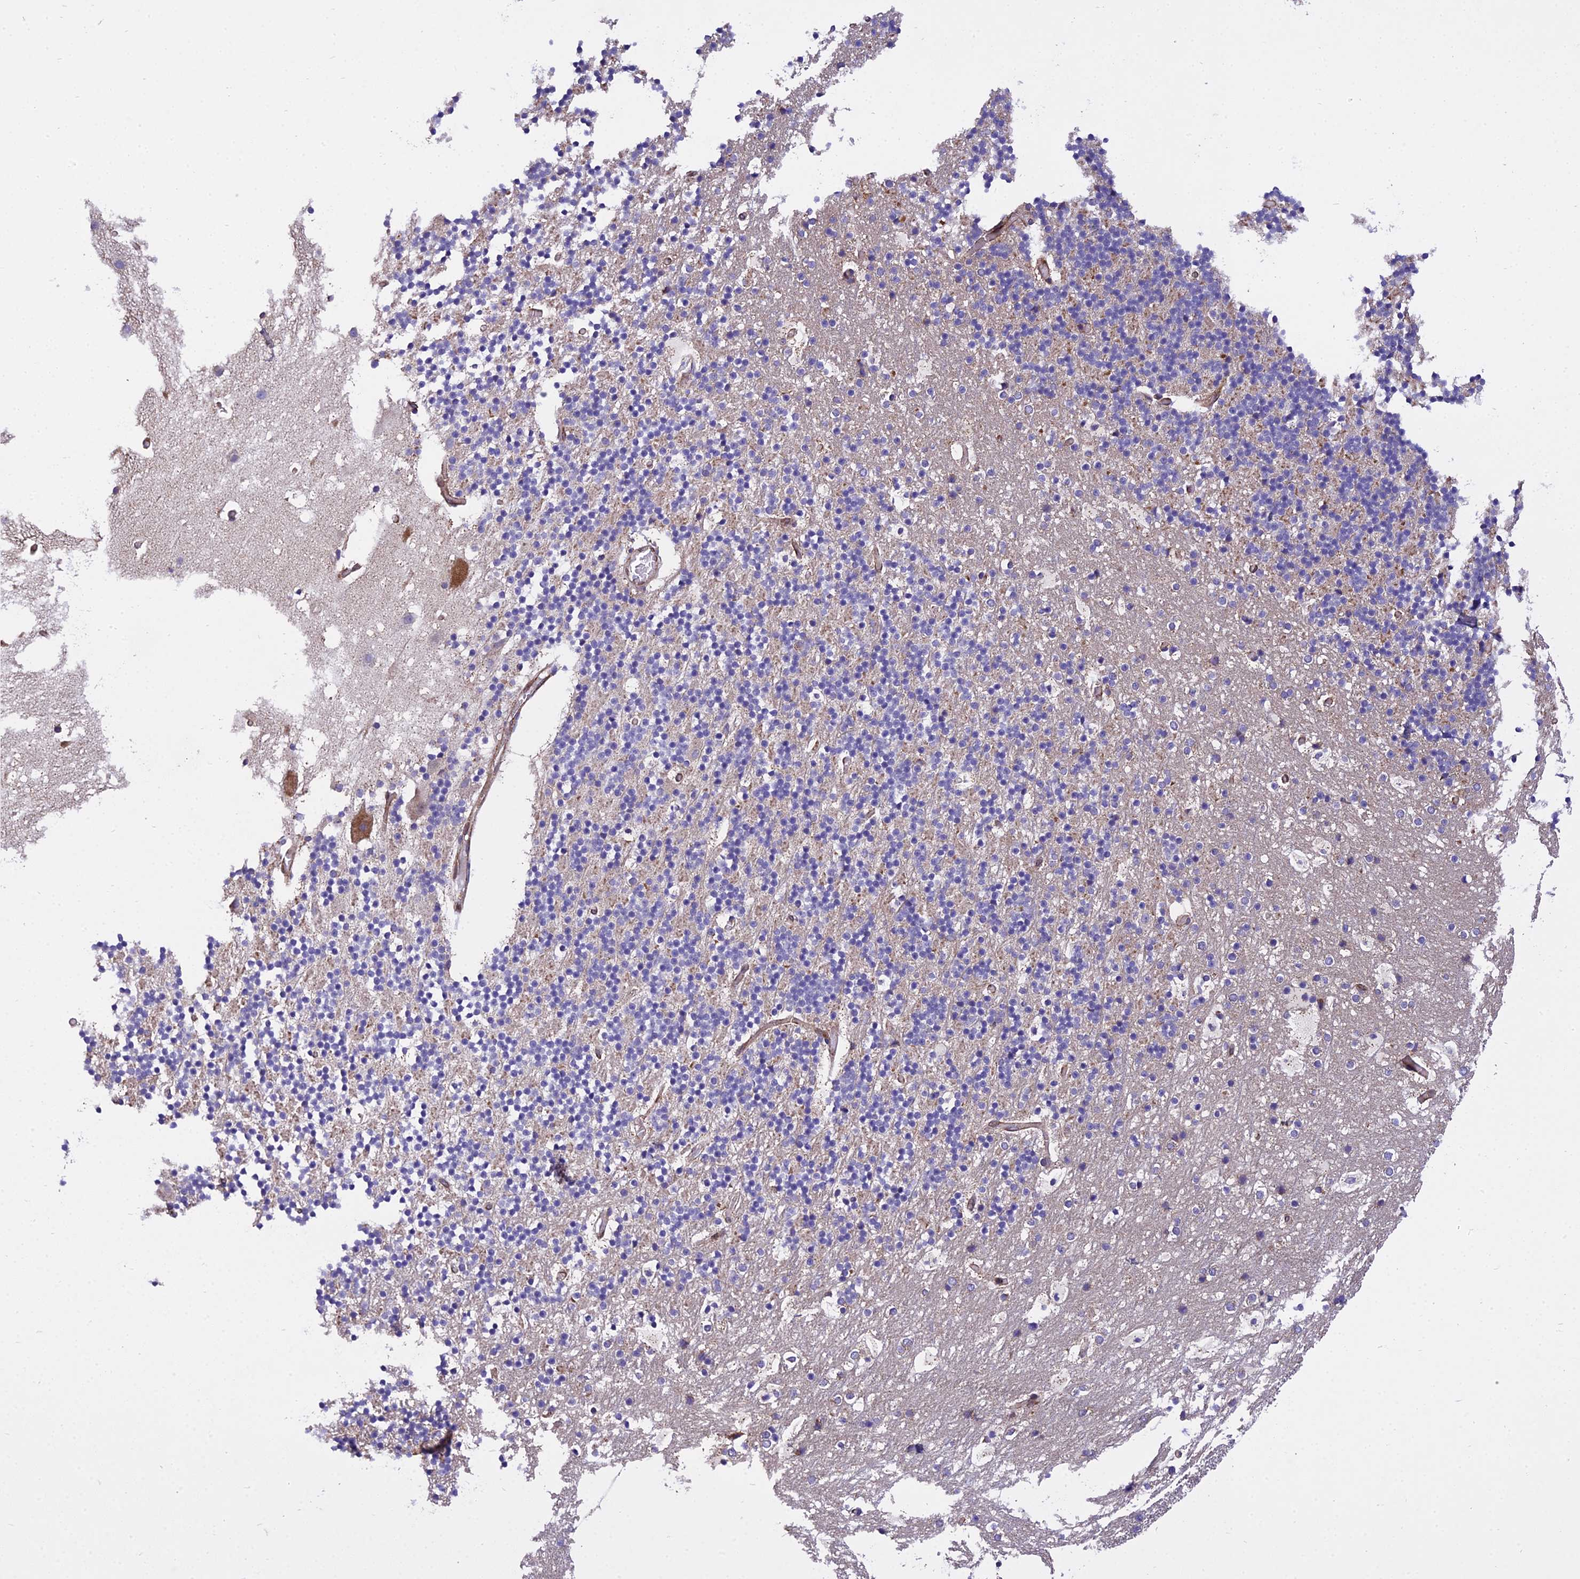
{"staining": {"intensity": "weak", "quantity": "<25%", "location": "cytoplasmic/membranous"}, "tissue": "cerebellum", "cell_type": "Cells in granular layer", "image_type": "normal", "snomed": [{"axis": "morphology", "description": "Normal tissue, NOS"}, {"axis": "topography", "description": "Cerebellum"}], "caption": "Immunohistochemistry (IHC) photomicrograph of benign cerebellum: cerebellum stained with DAB (3,3'-diaminobenzidine) demonstrates no significant protein positivity in cells in granular layer. The staining was performed using DAB (3,3'-diaminobenzidine) to visualize the protein expression in brown, while the nuclei were stained in blue with hematoxylin (Magnification: 20x).", "gene": "GIMAP1", "patient": {"sex": "male", "age": 57}}